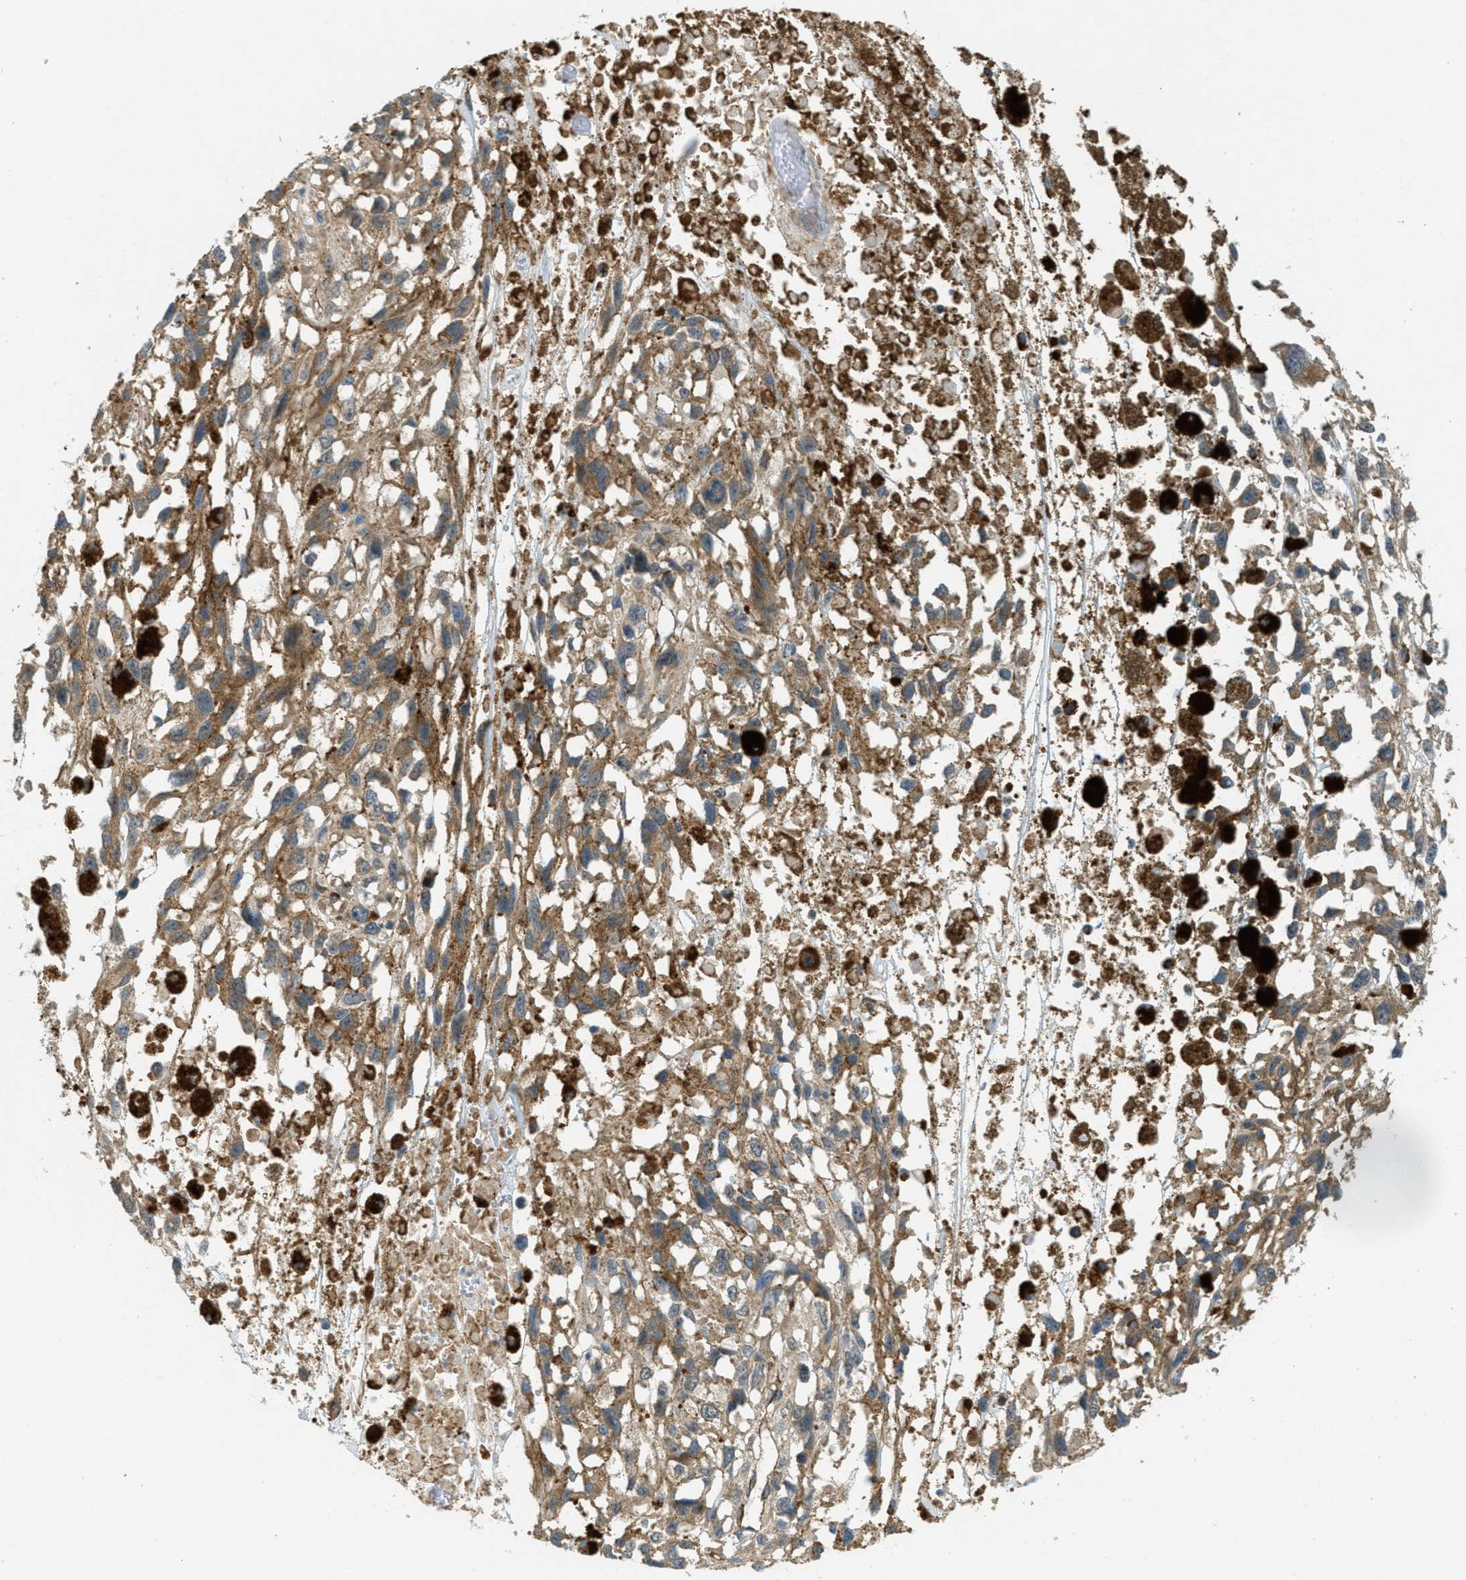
{"staining": {"intensity": "moderate", "quantity": ">75%", "location": "cytoplasmic/membranous"}, "tissue": "melanoma", "cell_type": "Tumor cells", "image_type": "cancer", "snomed": [{"axis": "morphology", "description": "Malignant melanoma, Metastatic site"}, {"axis": "topography", "description": "Lymph node"}], "caption": "Brown immunohistochemical staining in melanoma displays moderate cytoplasmic/membranous staining in about >75% of tumor cells.", "gene": "JCAD", "patient": {"sex": "male", "age": 59}}